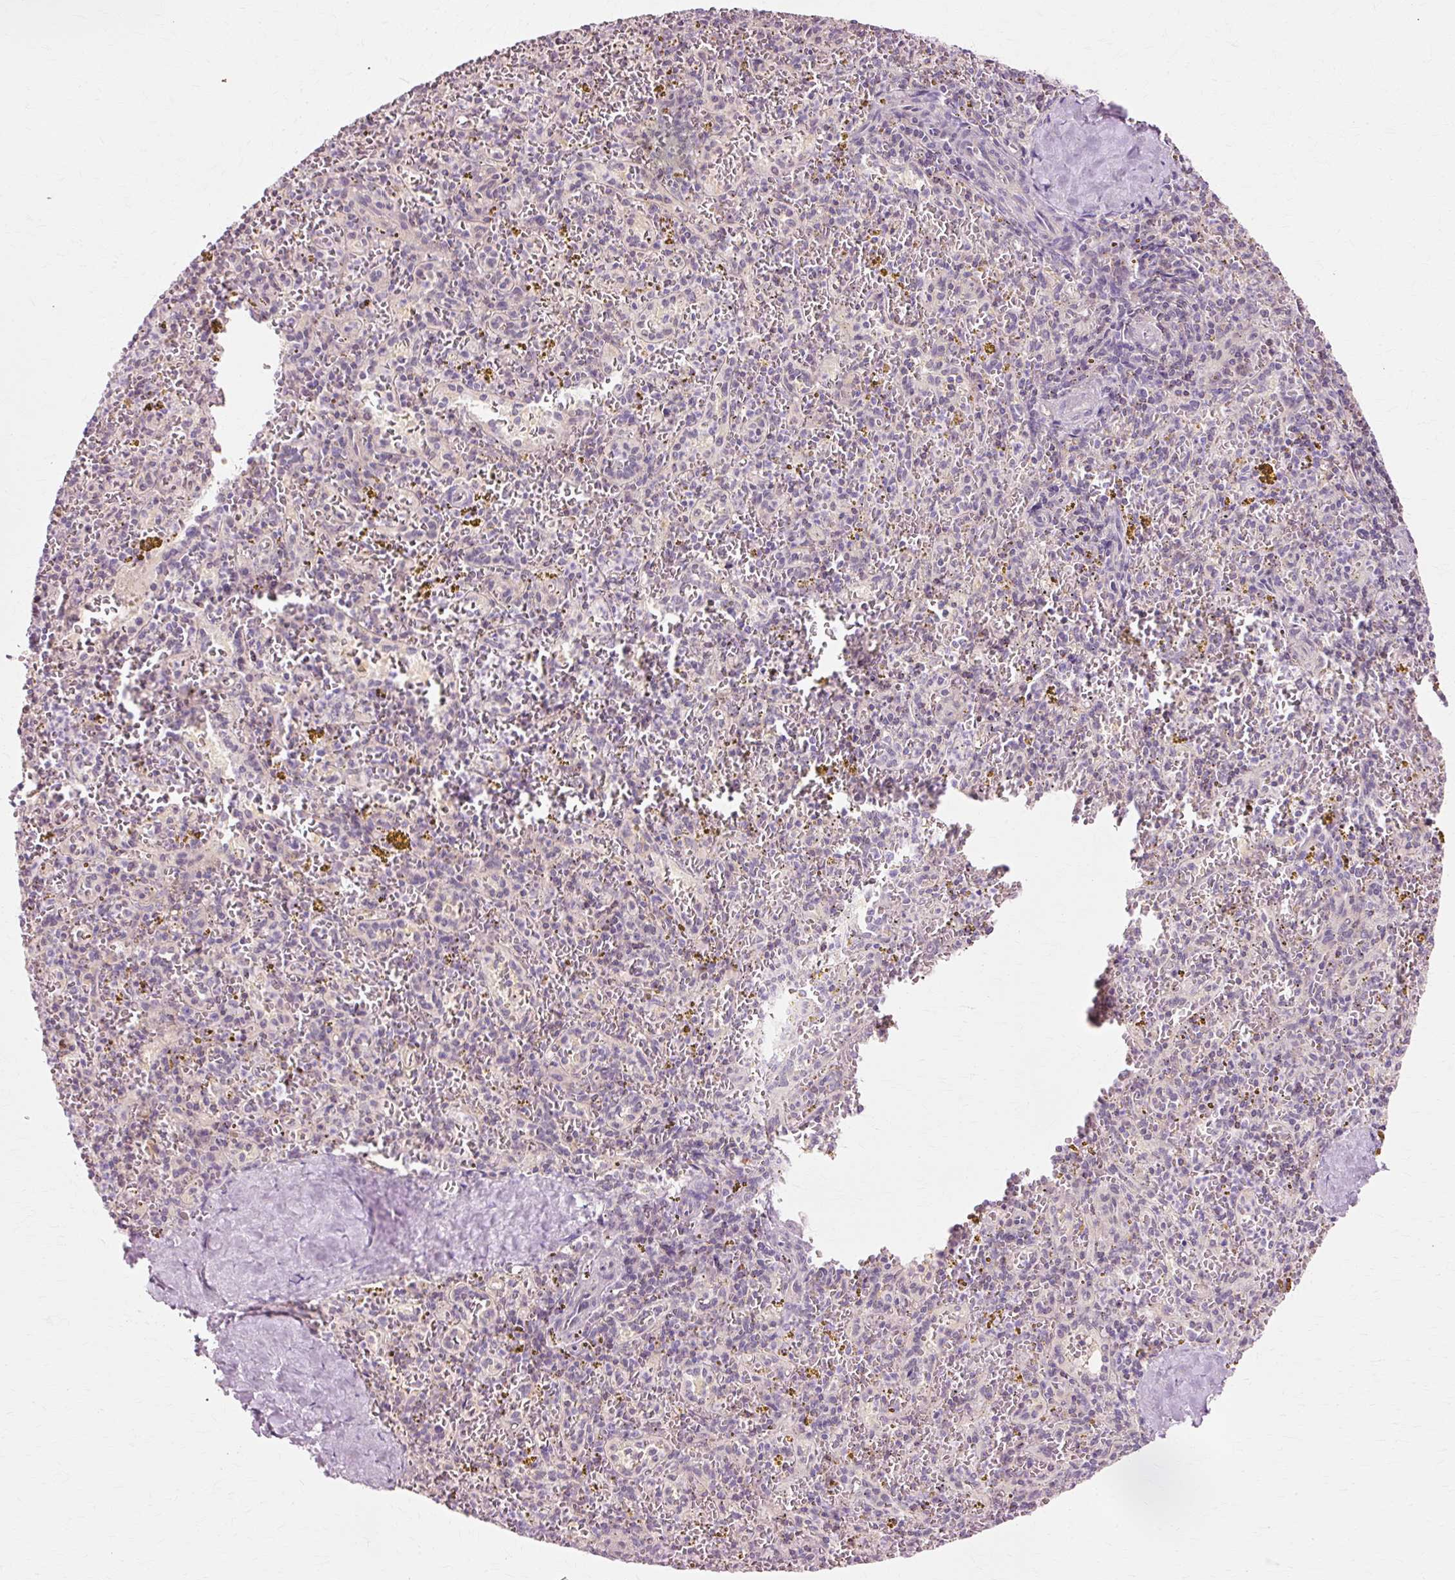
{"staining": {"intensity": "negative", "quantity": "none", "location": "none"}, "tissue": "spleen", "cell_type": "Cells in red pulp", "image_type": "normal", "snomed": [{"axis": "morphology", "description": "Normal tissue, NOS"}, {"axis": "topography", "description": "Spleen"}], "caption": "Cells in red pulp show no significant expression in unremarkable spleen.", "gene": "VN1R2", "patient": {"sex": "male", "age": 57}}